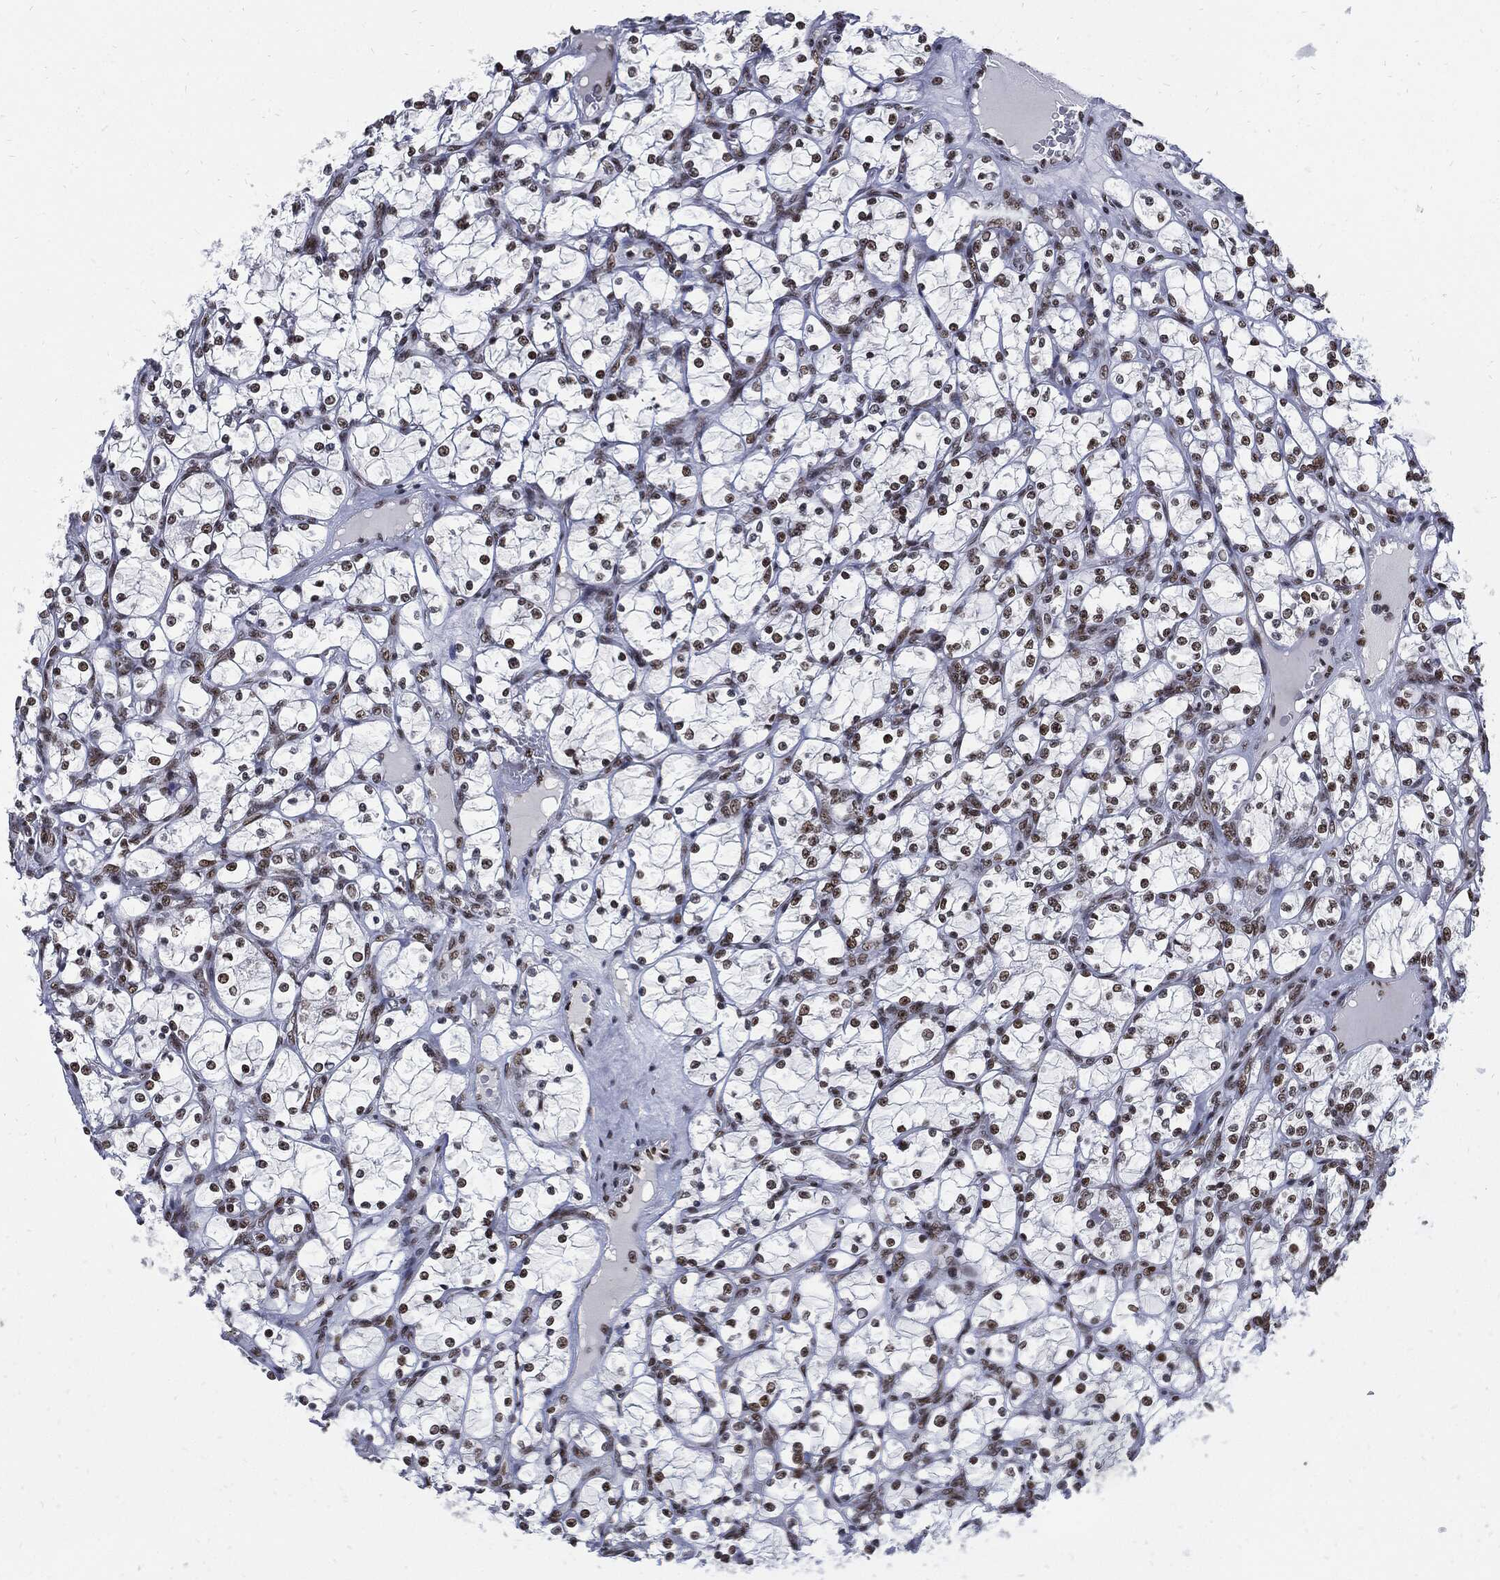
{"staining": {"intensity": "weak", "quantity": "25%-75%", "location": "nuclear"}, "tissue": "renal cancer", "cell_type": "Tumor cells", "image_type": "cancer", "snomed": [{"axis": "morphology", "description": "Adenocarcinoma, NOS"}, {"axis": "topography", "description": "Kidney"}], "caption": "Immunohistochemical staining of human renal cancer demonstrates low levels of weak nuclear protein staining in approximately 25%-75% of tumor cells.", "gene": "TERF2", "patient": {"sex": "female", "age": 69}}